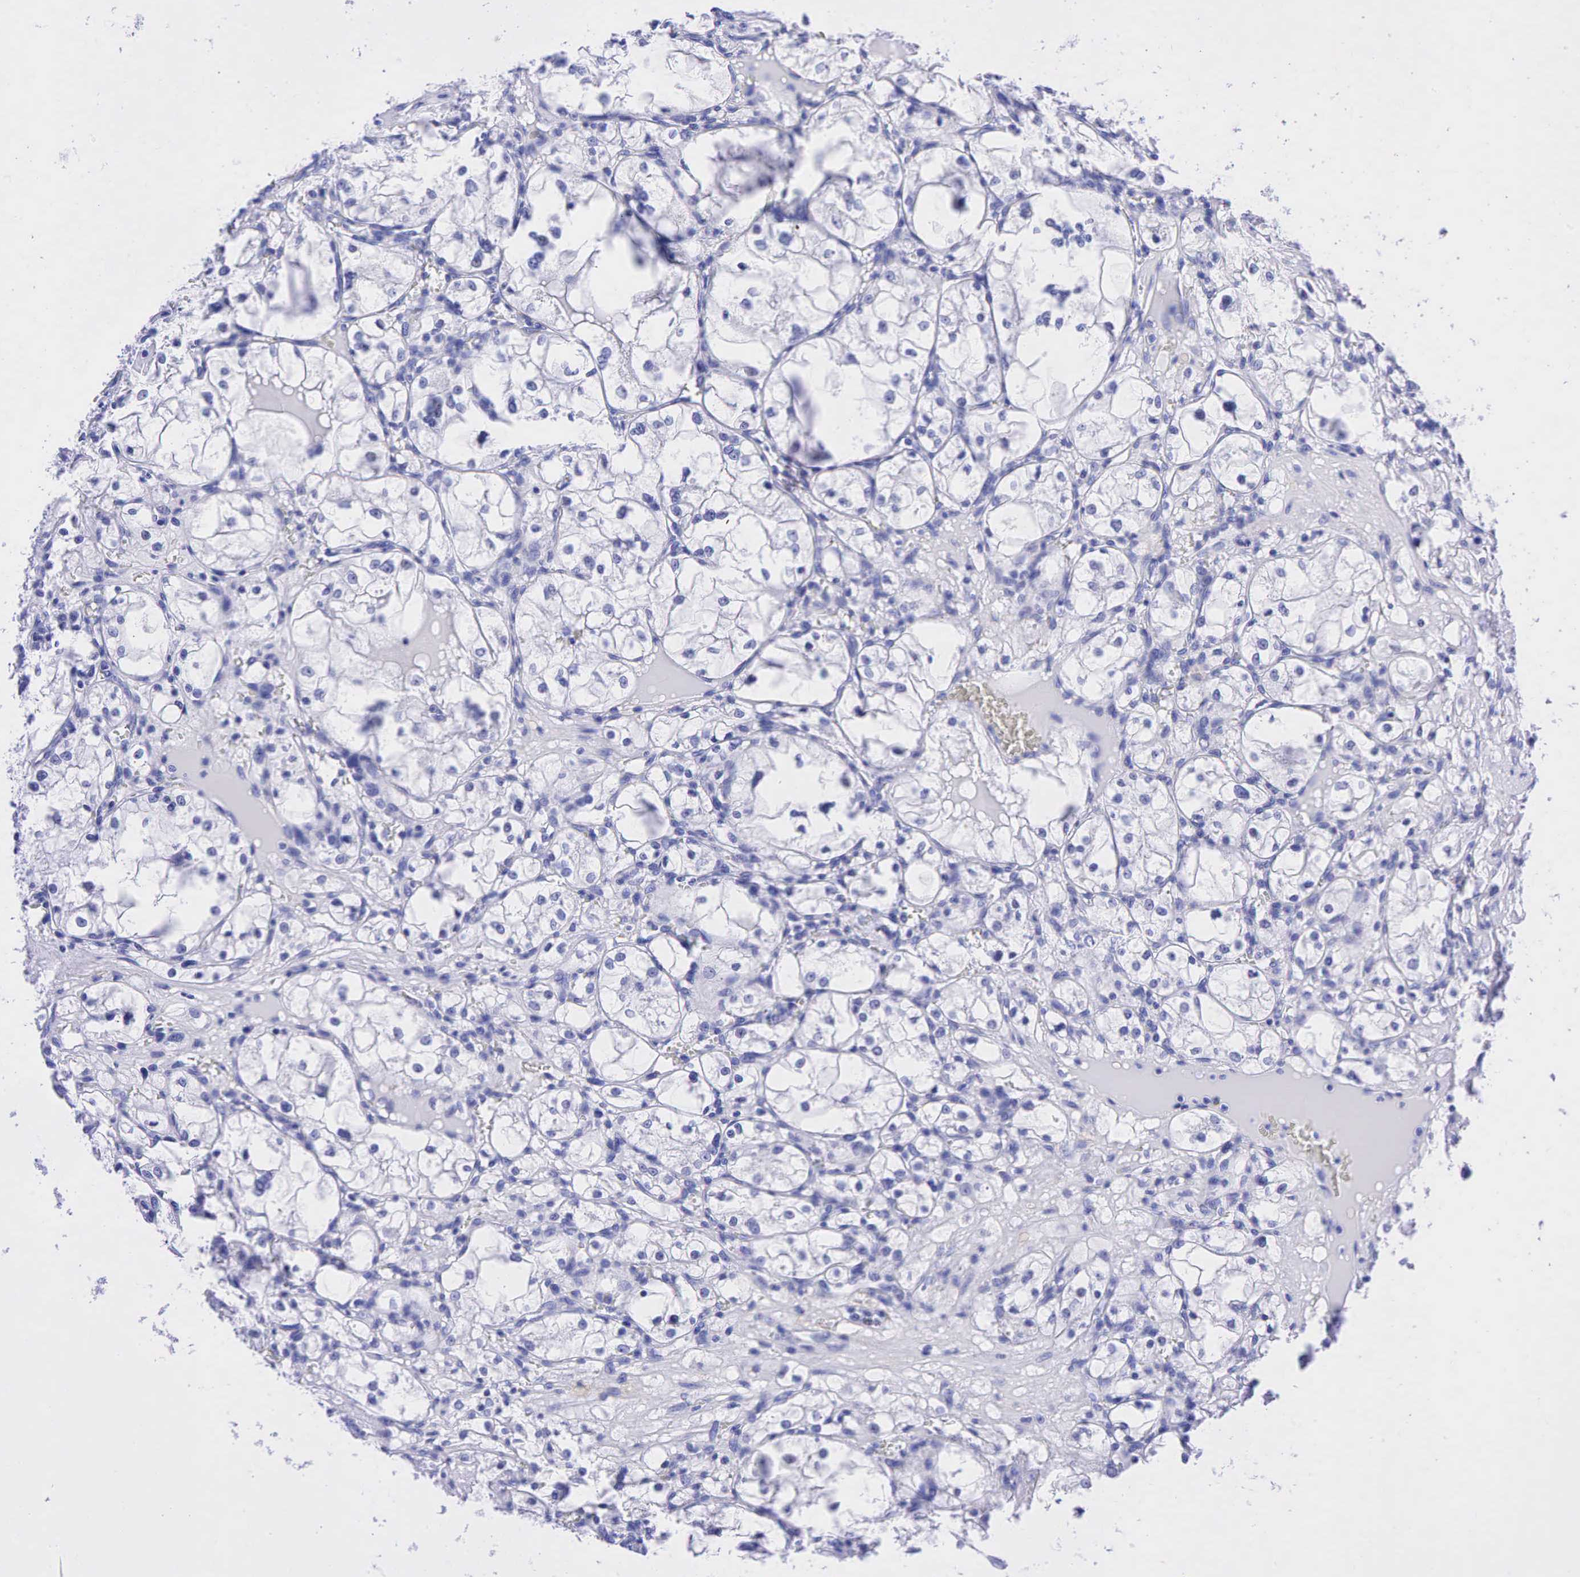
{"staining": {"intensity": "negative", "quantity": "none", "location": "none"}, "tissue": "renal cancer", "cell_type": "Tumor cells", "image_type": "cancer", "snomed": [{"axis": "morphology", "description": "Adenocarcinoma, NOS"}, {"axis": "topography", "description": "Kidney"}], "caption": "The immunohistochemistry (IHC) micrograph has no significant staining in tumor cells of renal cancer (adenocarcinoma) tissue. Nuclei are stained in blue.", "gene": "CHGA", "patient": {"sex": "male", "age": 61}}